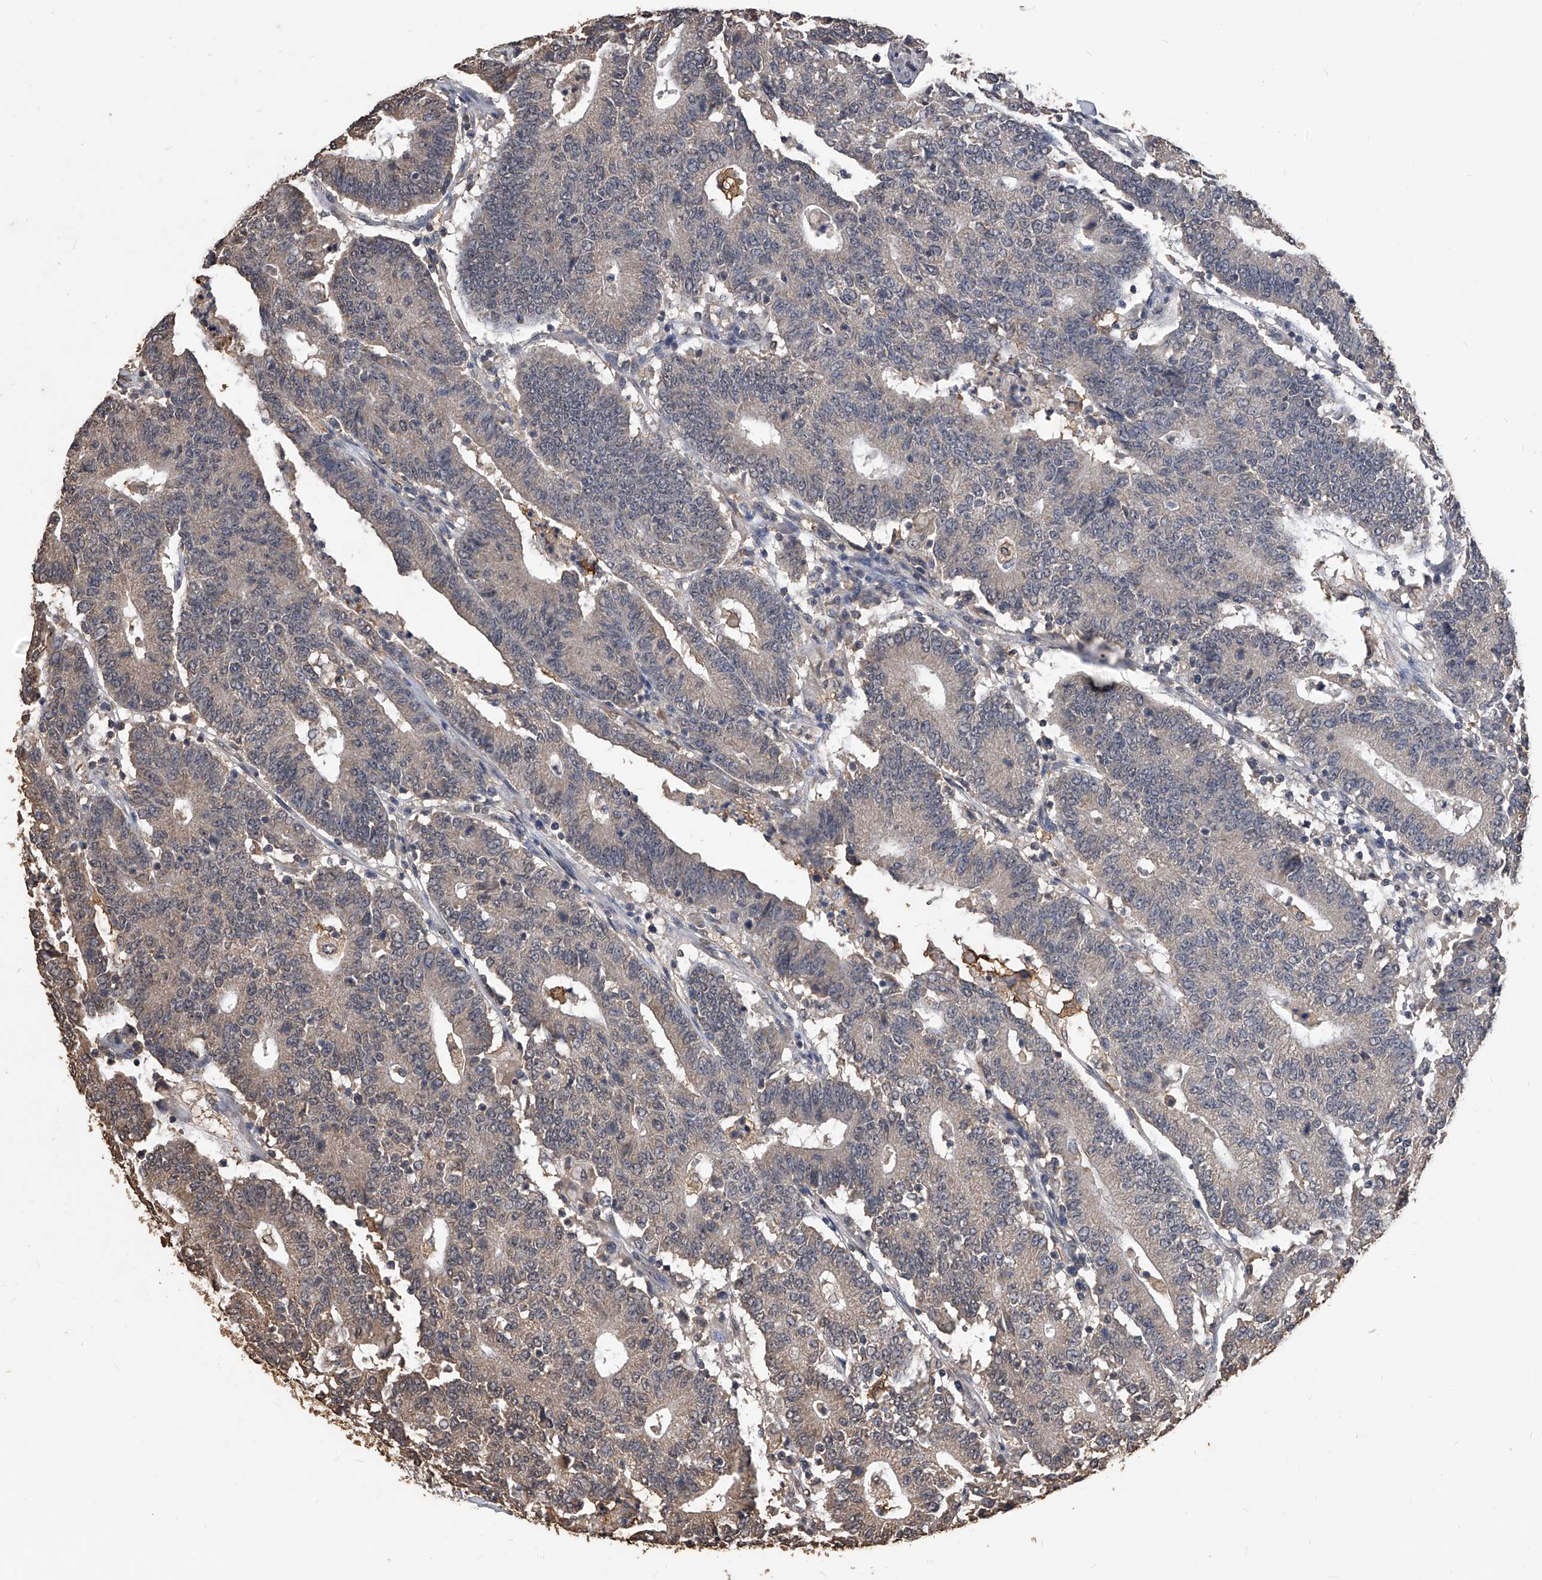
{"staining": {"intensity": "weak", "quantity": "25%-75%", "location": "nuclear"}, "tissue": "colorectal cancer", "cell_type": "Tumor cells", "image_type": "cancer", "snomed": [{"axis": "morphology", "description": "Normal tissue, NOS"}, {"axis": "morphology", "description": "Adenocarcinoma, NOS"}, {"axis": "topography", "description": "Colon"}], "caption": "About 25%-75% of tumor cells in human colorectal cancer demonstrate weak nuclear protein staining as visualized by brown immunohistochemical staining.", "gene": "FBXL4", "patient": {"sex": "female", "age": 75}}